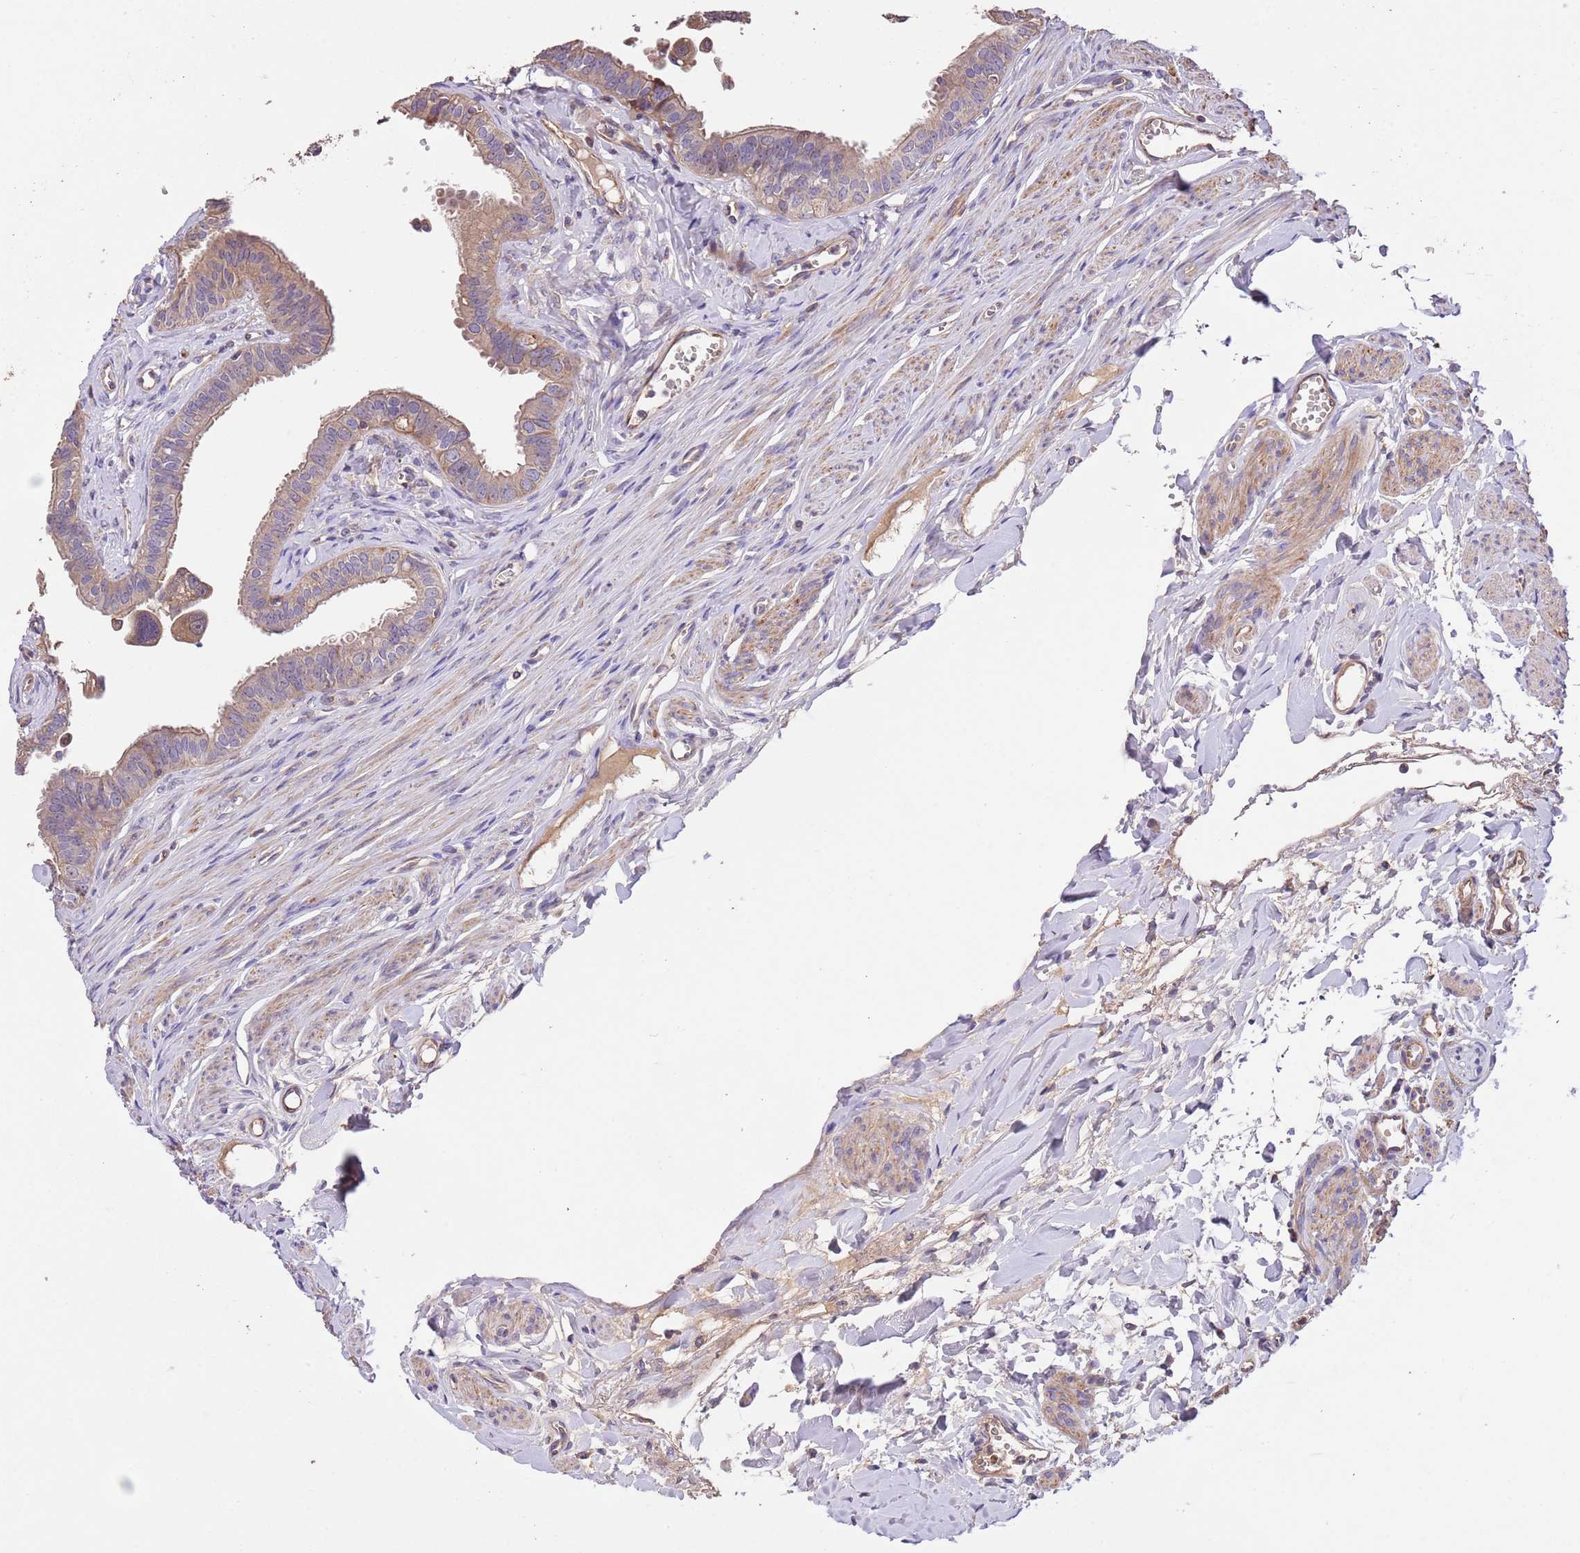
{"staining": {"intensity": "moderate", "quantity": ">75%", "location": "cytoplasmic/membranous"}, "tissue": "fallopian tube", "cell_type": "Glandular cells", "image_type": "normal", "snomed": [{"axis": "morphology", "description": "Normal tissue, NOS"}, {"axis": "morphology", "description": "Carcinoma, NOS"}, {"axis": "topography", "description": "Fallopian tube"}, {"axis": "topography", "description": "Ovary"}], "caption": "Normal fallopian tube exhibits moderate cytoplasmic/membranous positivity in approximately >75% of glandular cells Immunohistochemistry (ihc) stains the protein in brown and the nuclei are stained blue..", "gene": "FAM89B", "patient": {"sex": "female", "age": 59}}